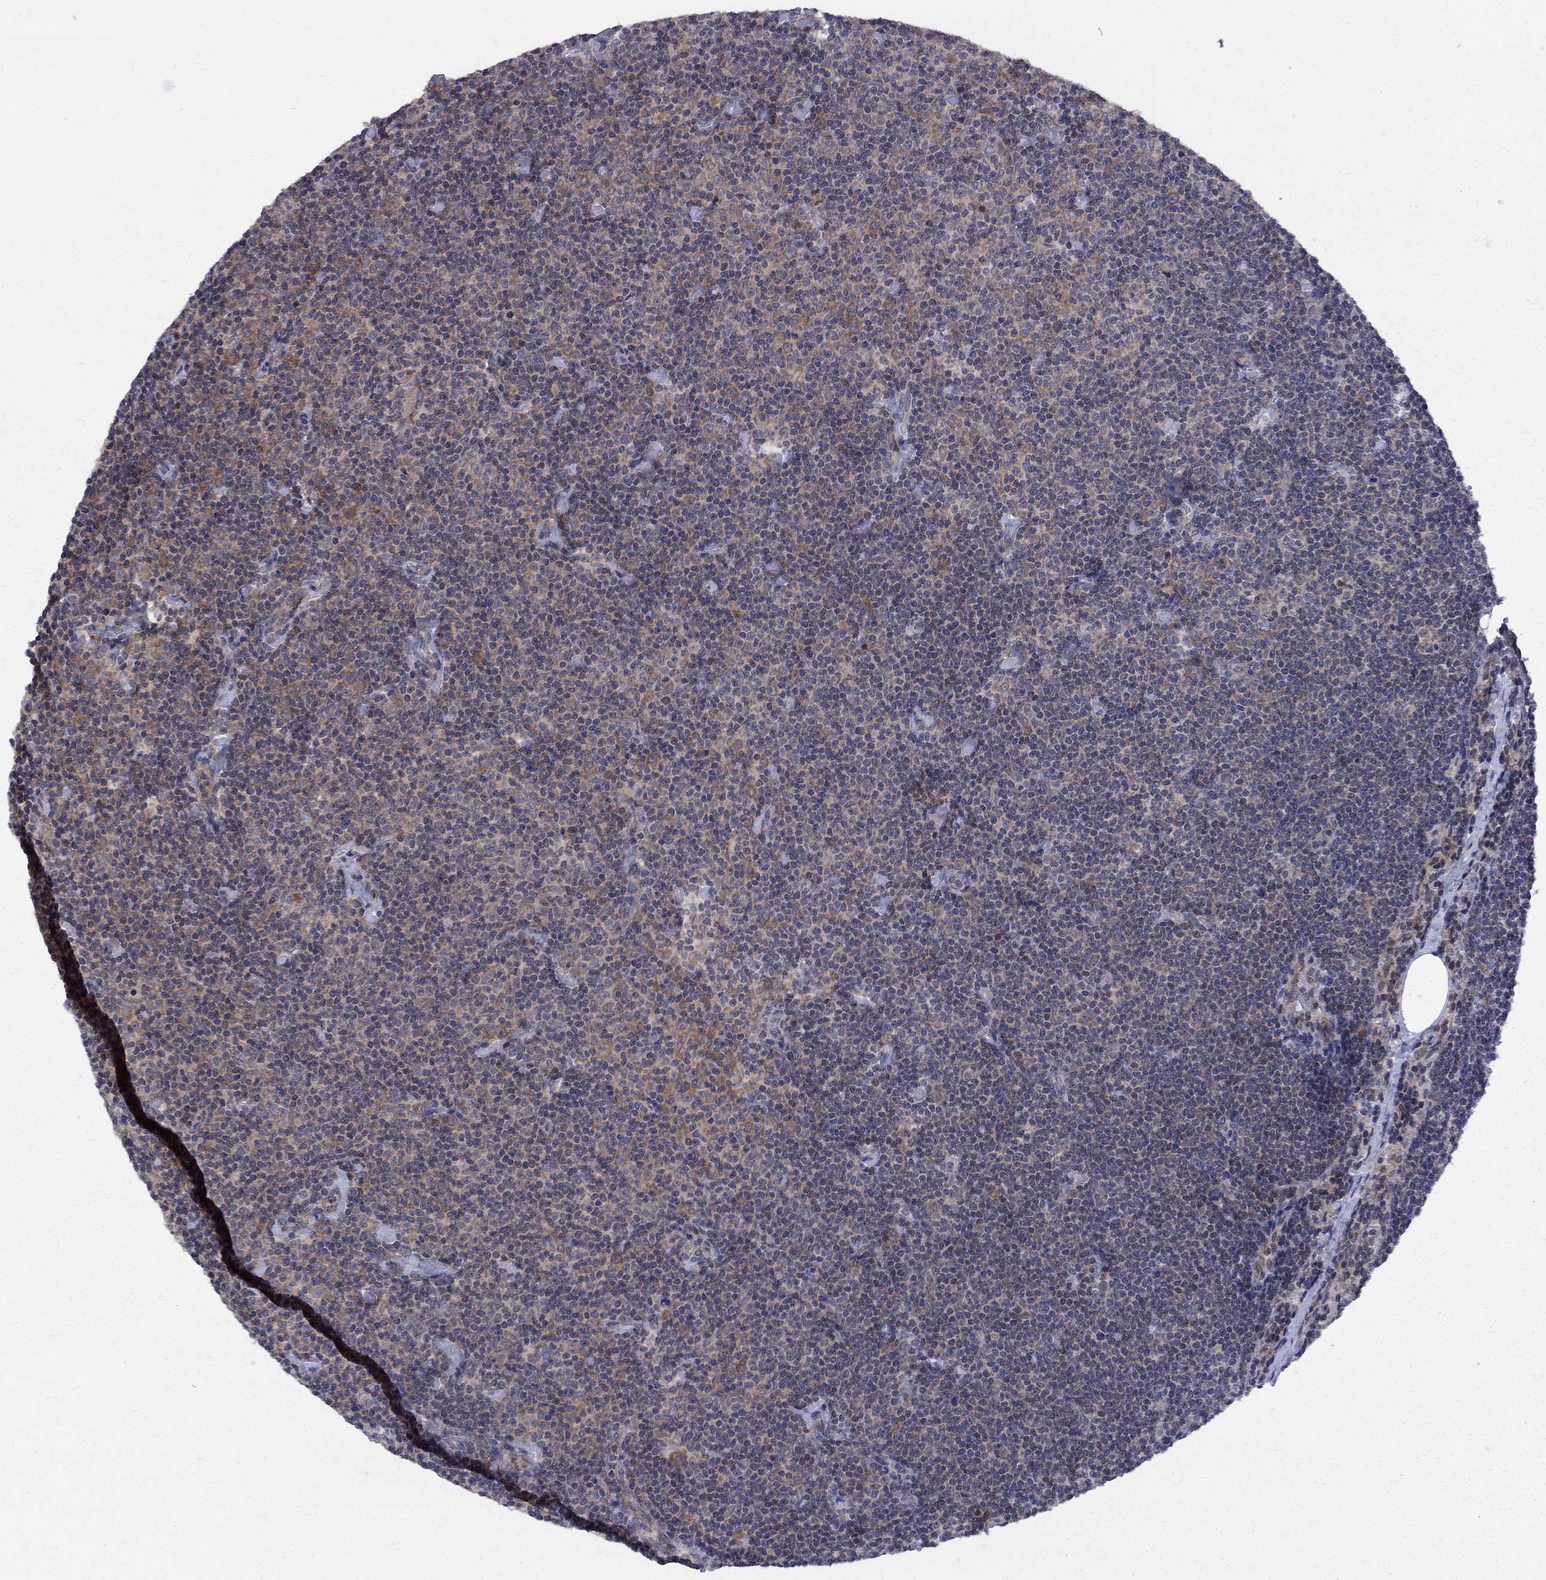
{"staining": {"intensity": "moderate", "quantity": "25%-75%", "location": "cytoplasmic/membranous"}, "tissue": "lymphoma", "cell_type": "Tumor cells", "image_type": "cancer", "snomed": [{"axis": "morphology", "description": "Malignant lymphoma, non-Hodgkin's type, Low grade"}, {"axis": "topography", "description": "Lymph node"}], "caption": "Protein expression analysis of human low-grade malignant lymphoma, non-Hodgkin's type reveals moderate cytoplasmic/membranous expression in about 25%-75% of tumor cells. (DAB (3,3'-diaminobenzidine) IHC, brown staining for protein, blue staining for nuclei).", "gene": "CNOT11", "patient": {"sex": "male", "age": 81}}